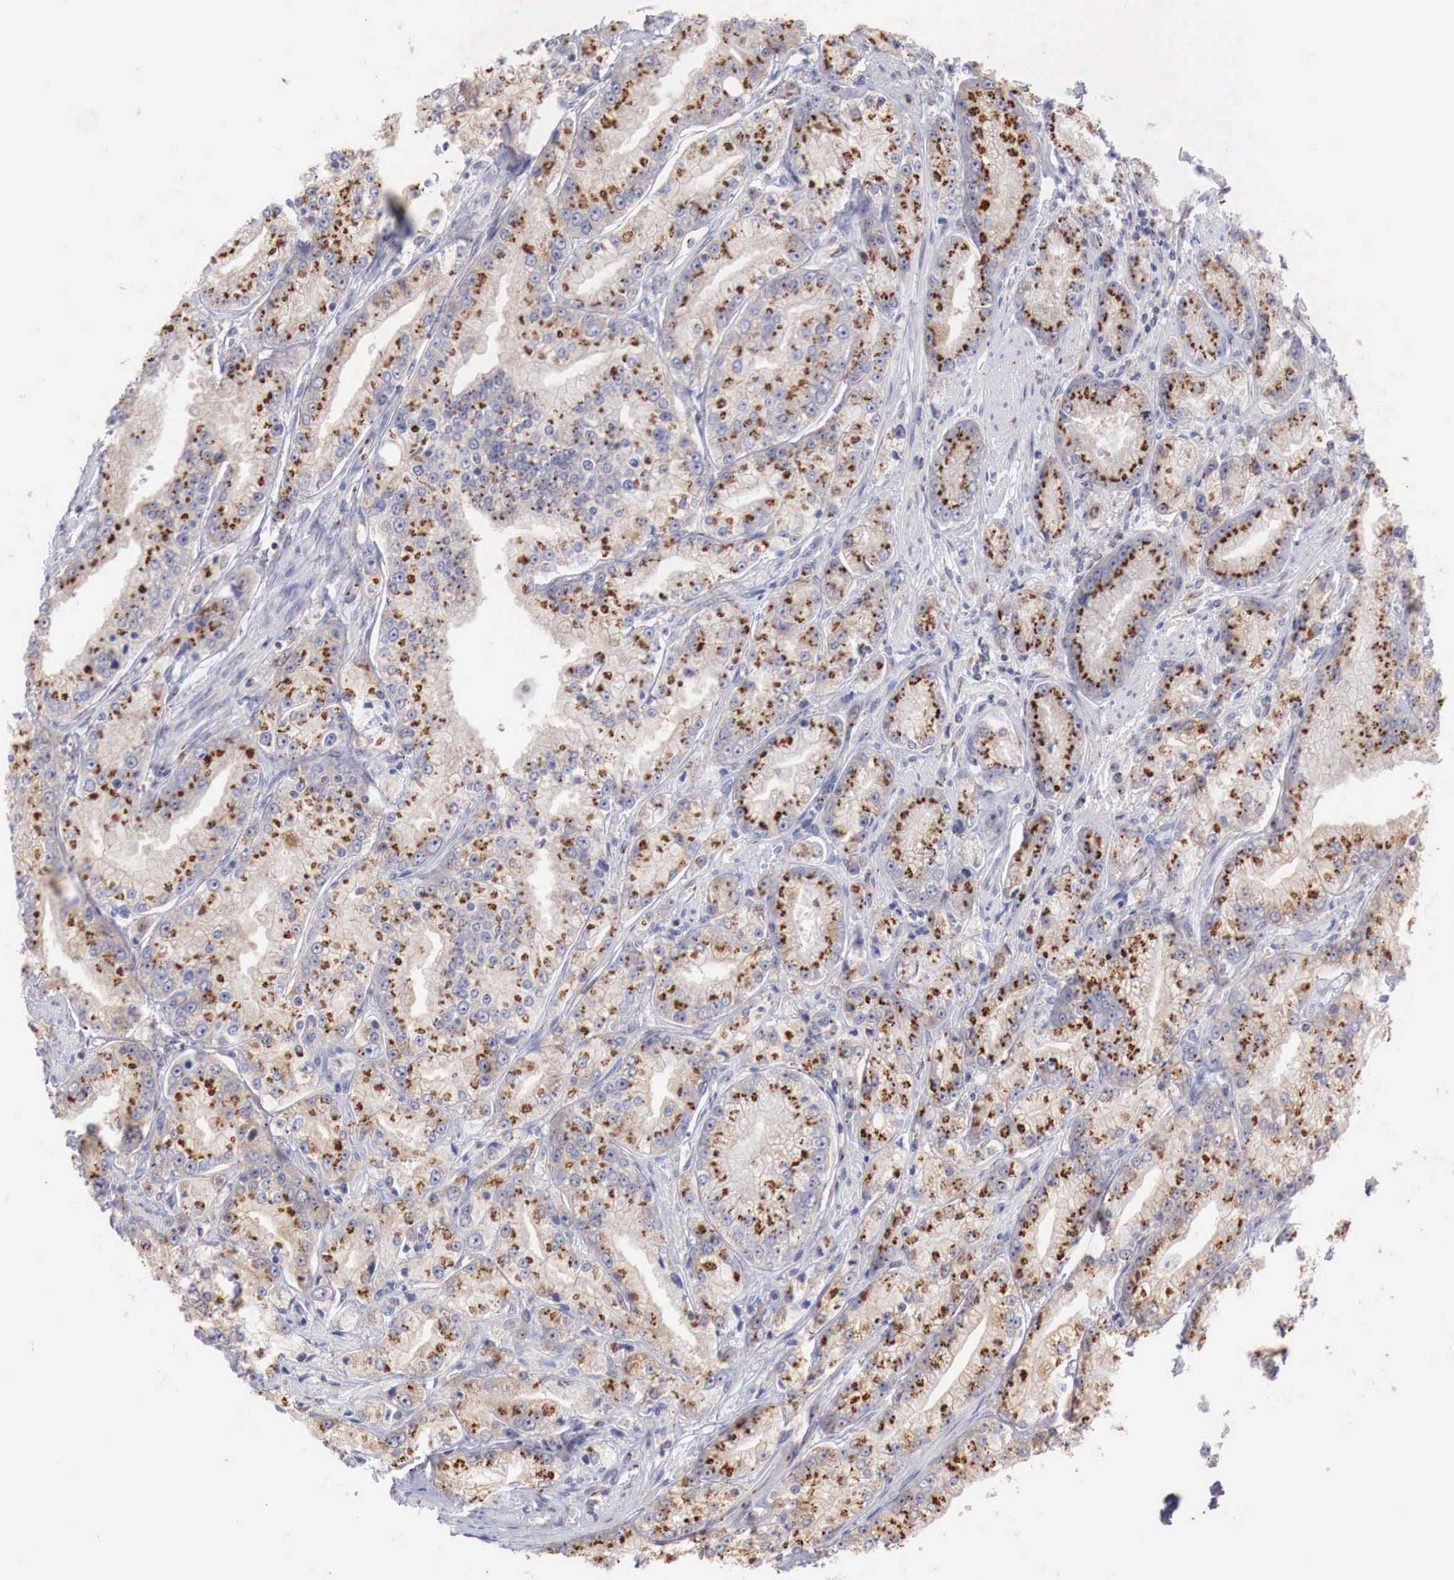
{"staining": {"intensity": "moderate", "quantity": ">75%", "location": "cytoplasmic/membranous"}, "tissue": "prostate cancer", "cell_type": "Tumor cells", "image_type": "cancer", "snomed": [{"axis": "morphology", "description": "Adenocarcinoma, Medium grade"}, {"axis": "topography", "description": "Prostate"}], "caption": "Immunohistochemical staining of human prostate medium-grade adenocarcinoma displays medium levels of moderate cytoplasmic/membranous protein positivity in about >75% of tumor cells.", "gene": "SYAP1", "patient": {"sex": "male", "age": 72}}